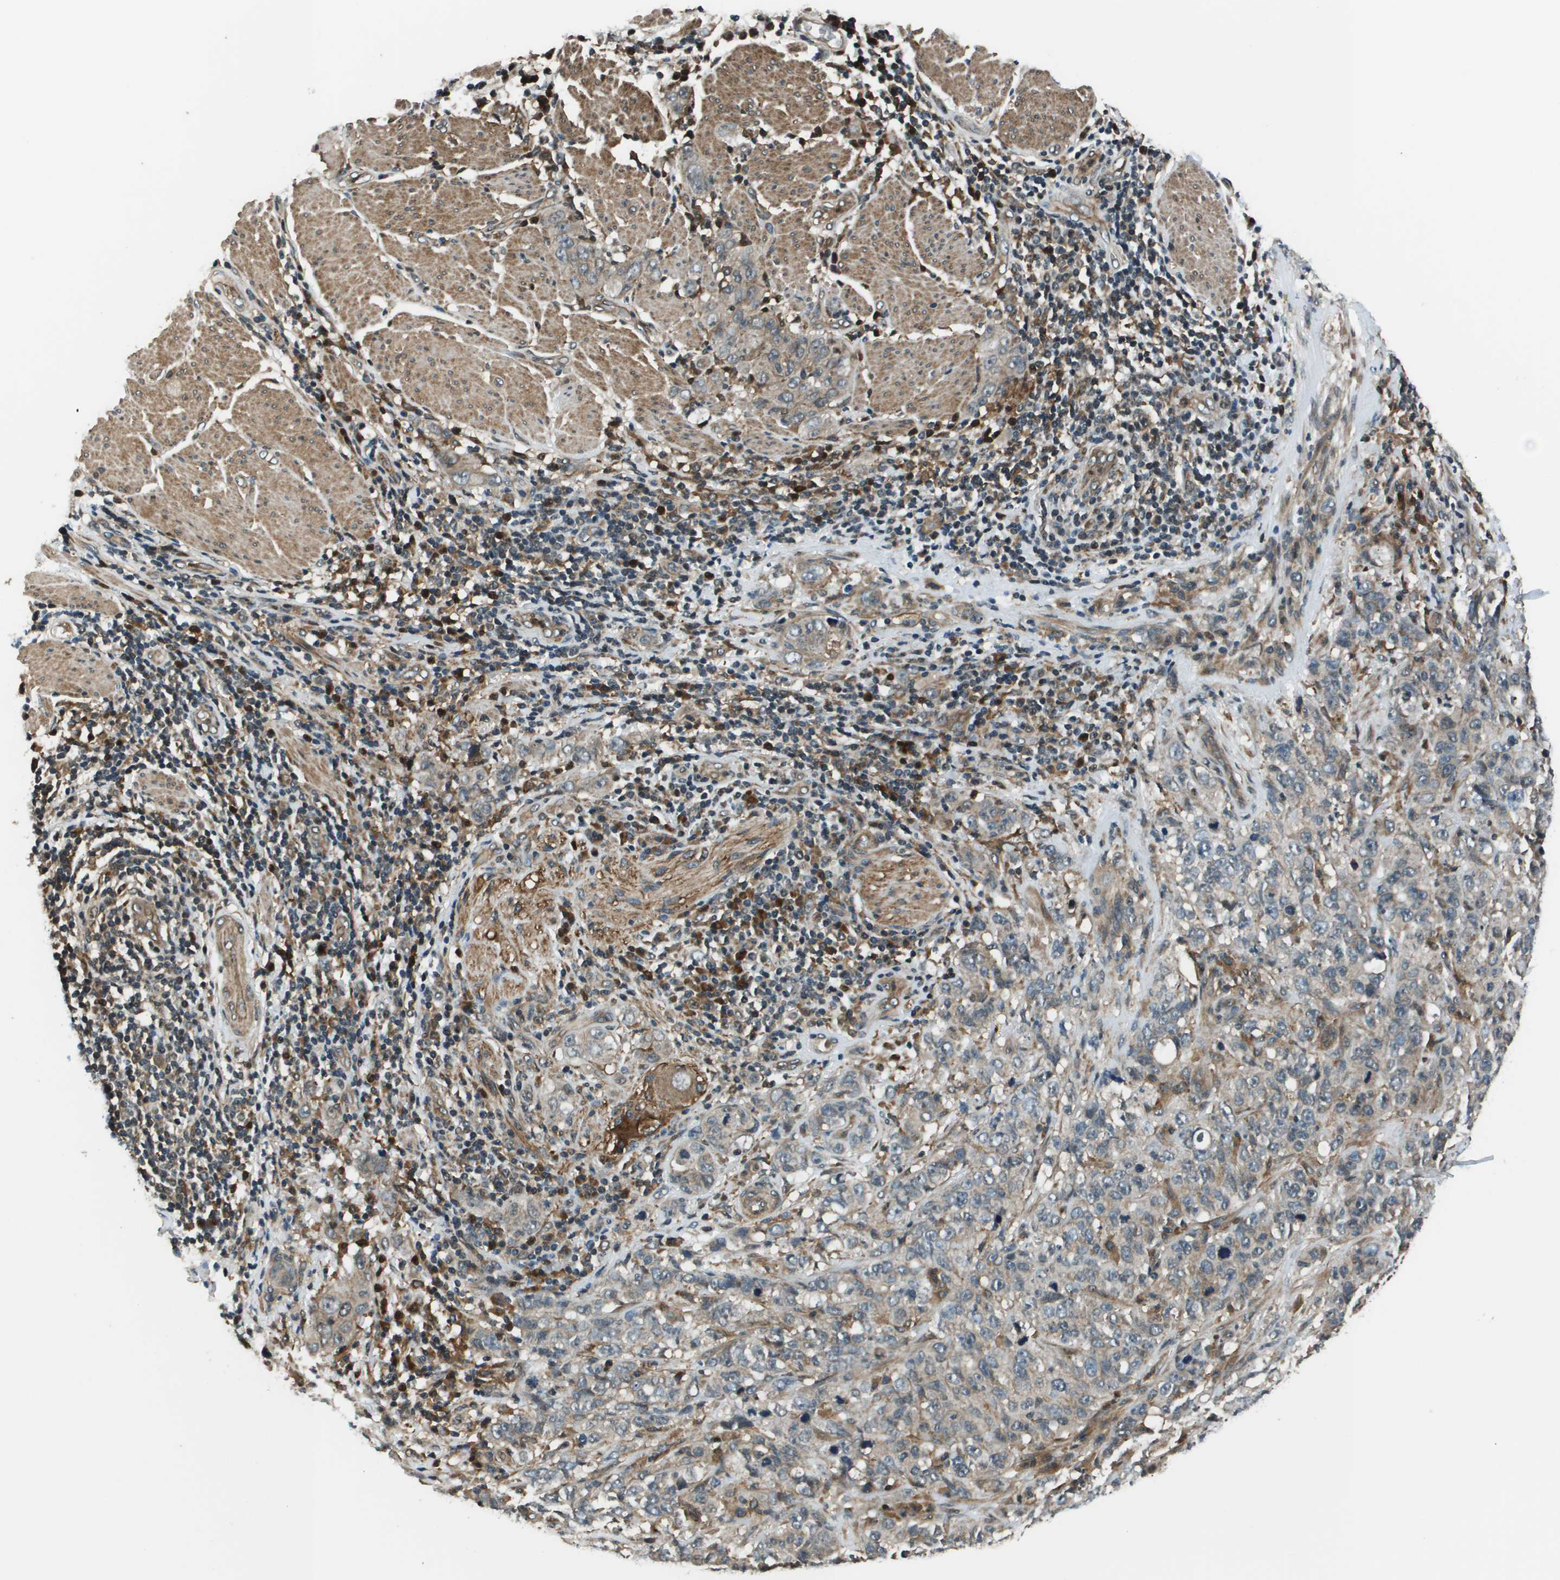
{"staining": {"intensity": "negative", "quantity": "none", "location": "none"}, "tissue": "stomach cancer", "cell_type": "Tumor cells", "image_type": "cancer", "snomed": [{"axis": "morphology", "description": "Adenocarcinoma, NOS"}, {"axis": "topography", "description": "Stomach"}], "caption": "Immunohistochemical staining of human stomach cancer displays no significant positivity in tumor cells.", "gene": "ARHGEF11", "patient": {"sex": "male", "age": 48}}